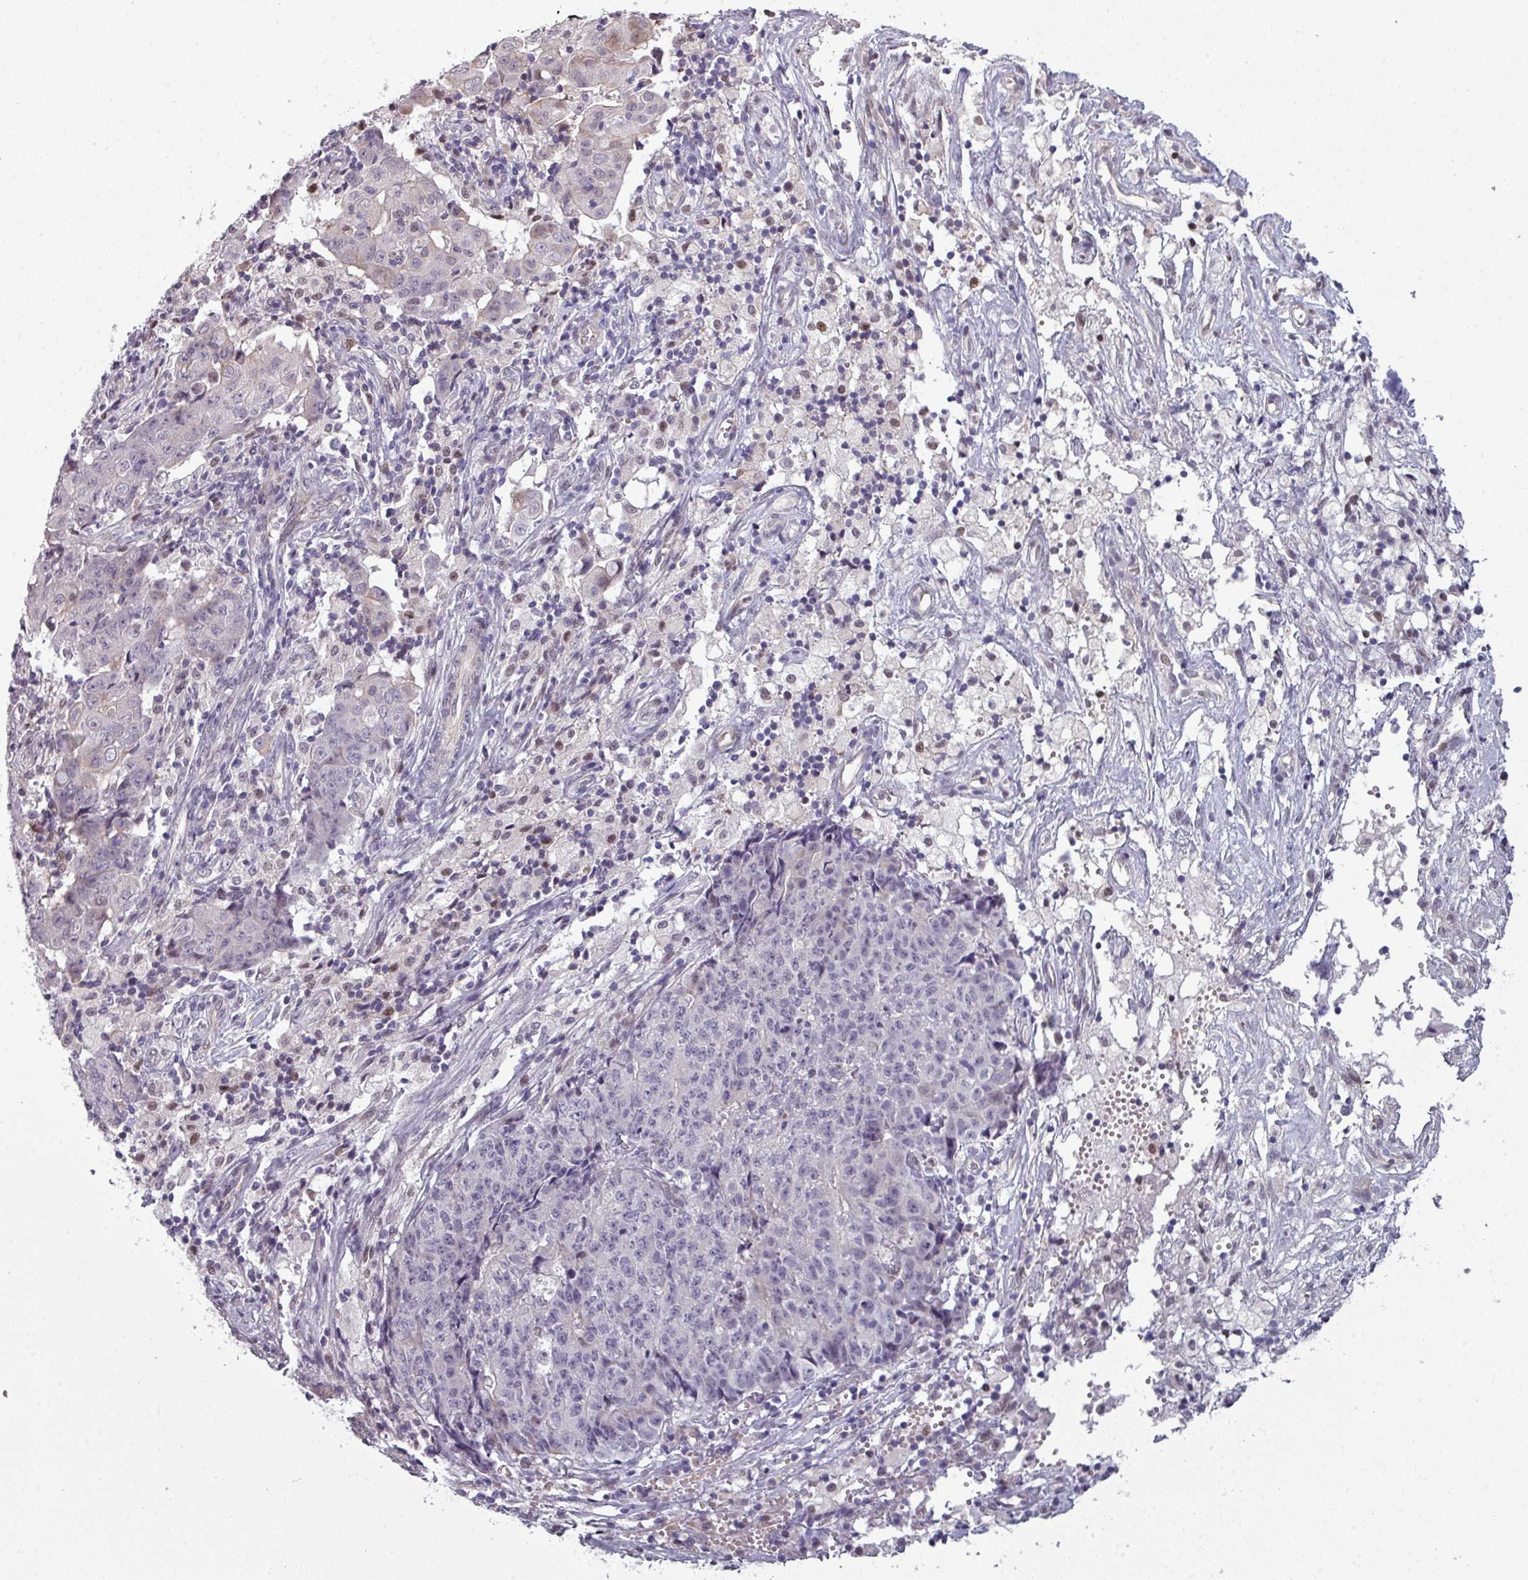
{"staining": {"intensity": "negative", "quantity": "none", "location": "none"}, "tissue": "ovarian cancer", "cell_type": "Tumor cells", "image_type": "cancer", "snomed": [{"axis": "morphology", "description": "Carcinoma, endometroid"}, {"axis": "topography", "description": "Ovary"}], "caption": "Tumor cells are negative for protein expression in human ovarian cancer.", "gene": "PRAMEF12", "patient": {"sex": "female", "age": 42}}